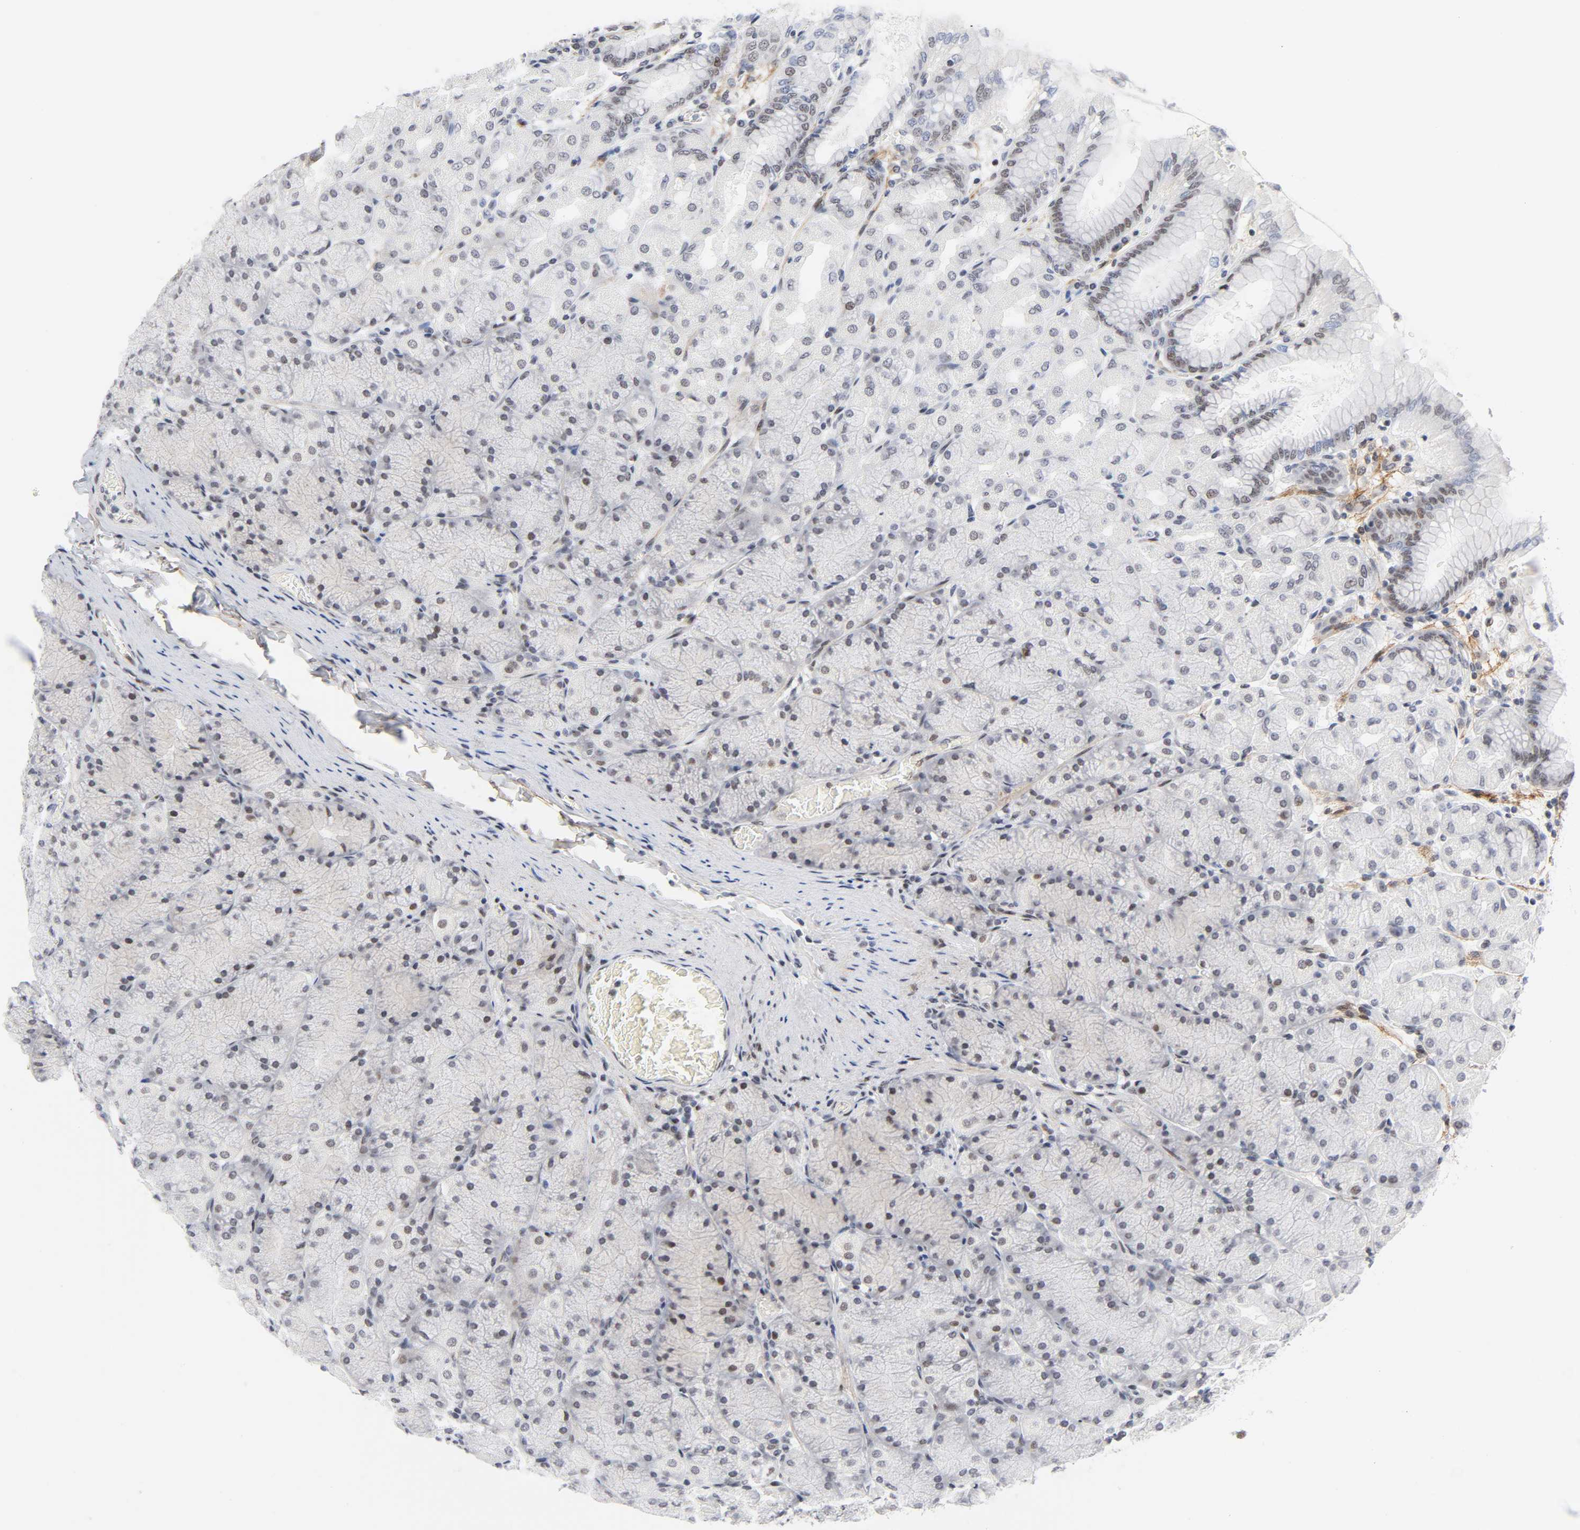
{"staining": {"intensity": "moderate", "quantity": "25%-75%", "location": "nuclear"}, "tissue": "stomach", "cell_type": "Glandular cells", "image_type": "normal", "snomed": [{"axis": "morphology", "description": "Normal tissue, NOS"}, {"axis": "topography", "description": "Stomach, upper"}], "caption": "Immunohistochemical staining of benign human stomach demonstrates medium levels of moderate nuclear staining in approximately 25%-75% of glandular cells. (DAB (3,3'-diaminobenzidine) IHC with brightfield microscopy, high magnification).", "gene": "DIDO1", "patient": {"sex": "female", "age": 56}}